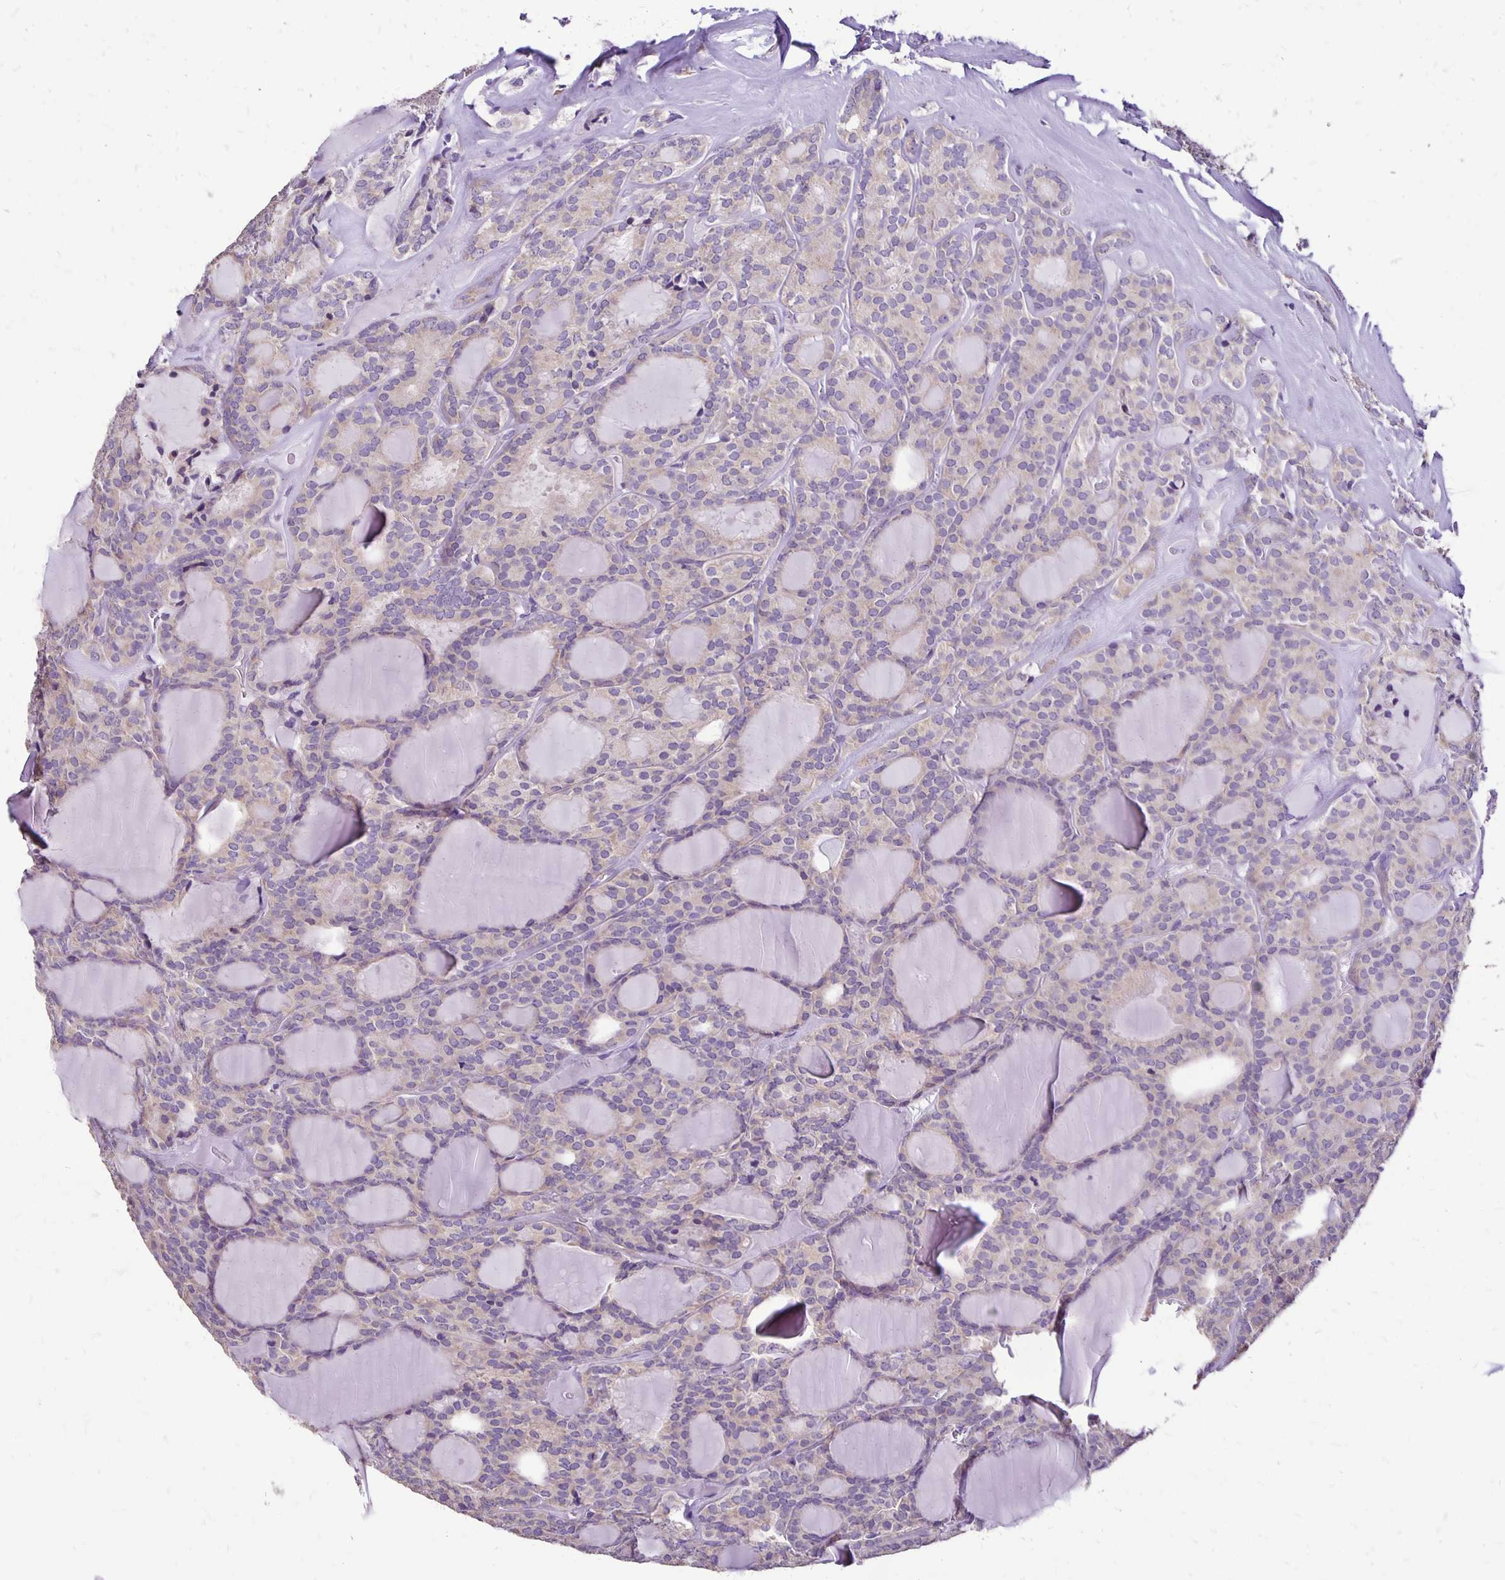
{"staining": {"intensity": "negative", "quantity": "none", "location": "none"}, "tissue": "thyroid cancer", "cell_type": "Tumor cells", "image_type": "cancer", "snomed": [{"axis": "morphology", "description": "Follicular adenoma carcinoma, NOS"}, {"axis": "topography", "description": "Thyroid gland"}], "caption": "Immunohistochemical staining of human thyroid cancer (follicular adenoma carcinoma) demonstrates no significant expression in tumor cells. (DAB immunohistochemistry (IHC) visualized using brightfield microscopy, high magnification).", "gene": "ANKRD45", "patient": {"sex": "male", "age": 74}}